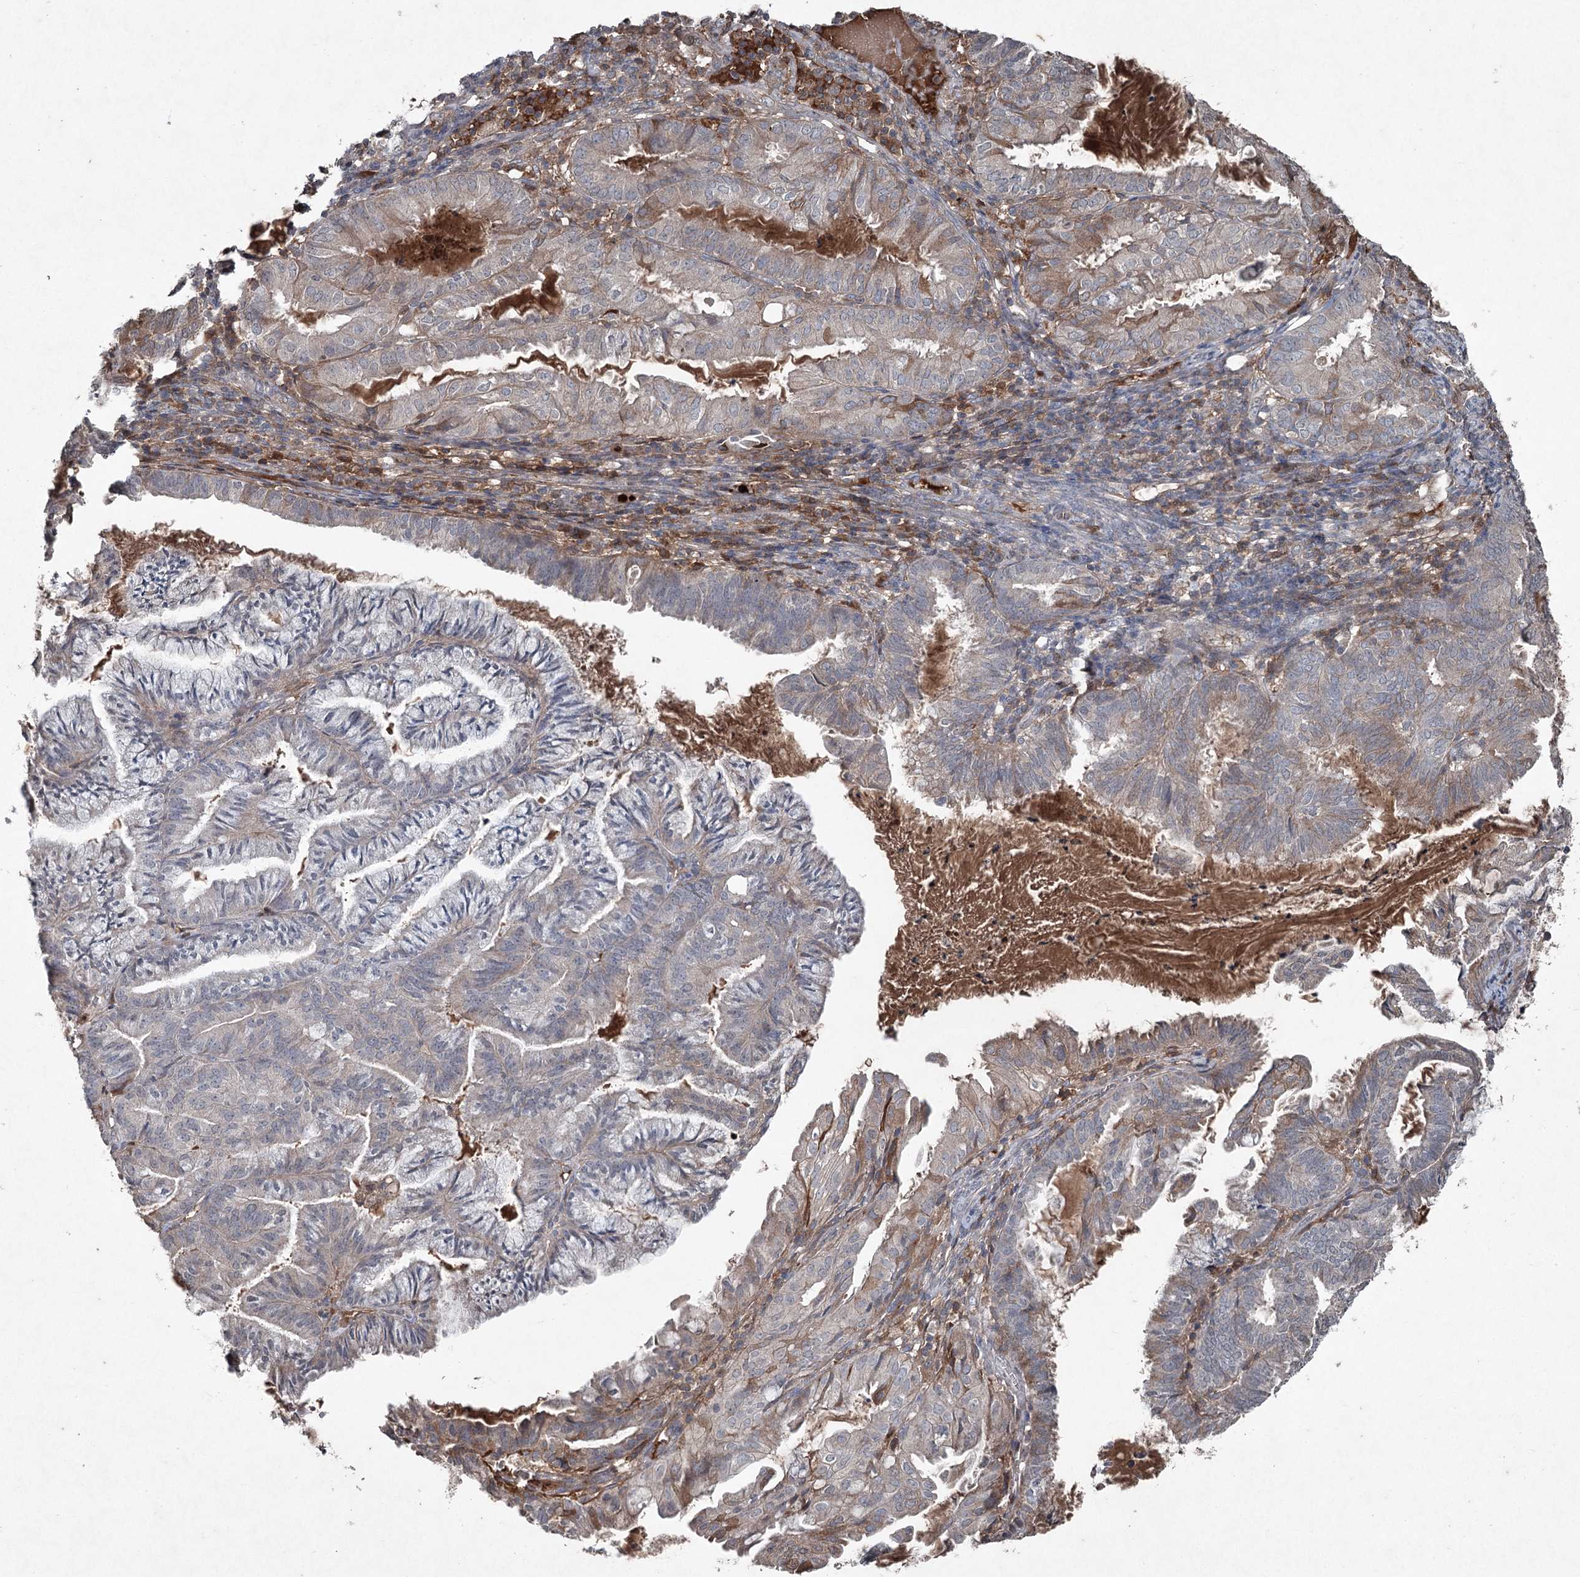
{"staining": {"intensity": "weak", "quantity": "25%-75%", "location": "cytoplasmic/membranous"}, "tissue": "endometrial cancer", "cell_type": "Tumor cells", "image_type": "cancer", "snomed": [{"axis": "morphology", "description": "Adenocarcinoma, NOS"}, {"axis": "topography", "description": "Endometrium"}], "caption": "A high-resolution image shows immunohistochemistry staining of adenocarcinoma (endometrial), which reveals weak cytoplasmic/membranous expression in approximately 25%-75% of tumor cells. (Brightfield microscopy of DAB IHC at high magnification).", "gene": "PGLYRP2", "patient": {"sex": "female", "age": 86}}